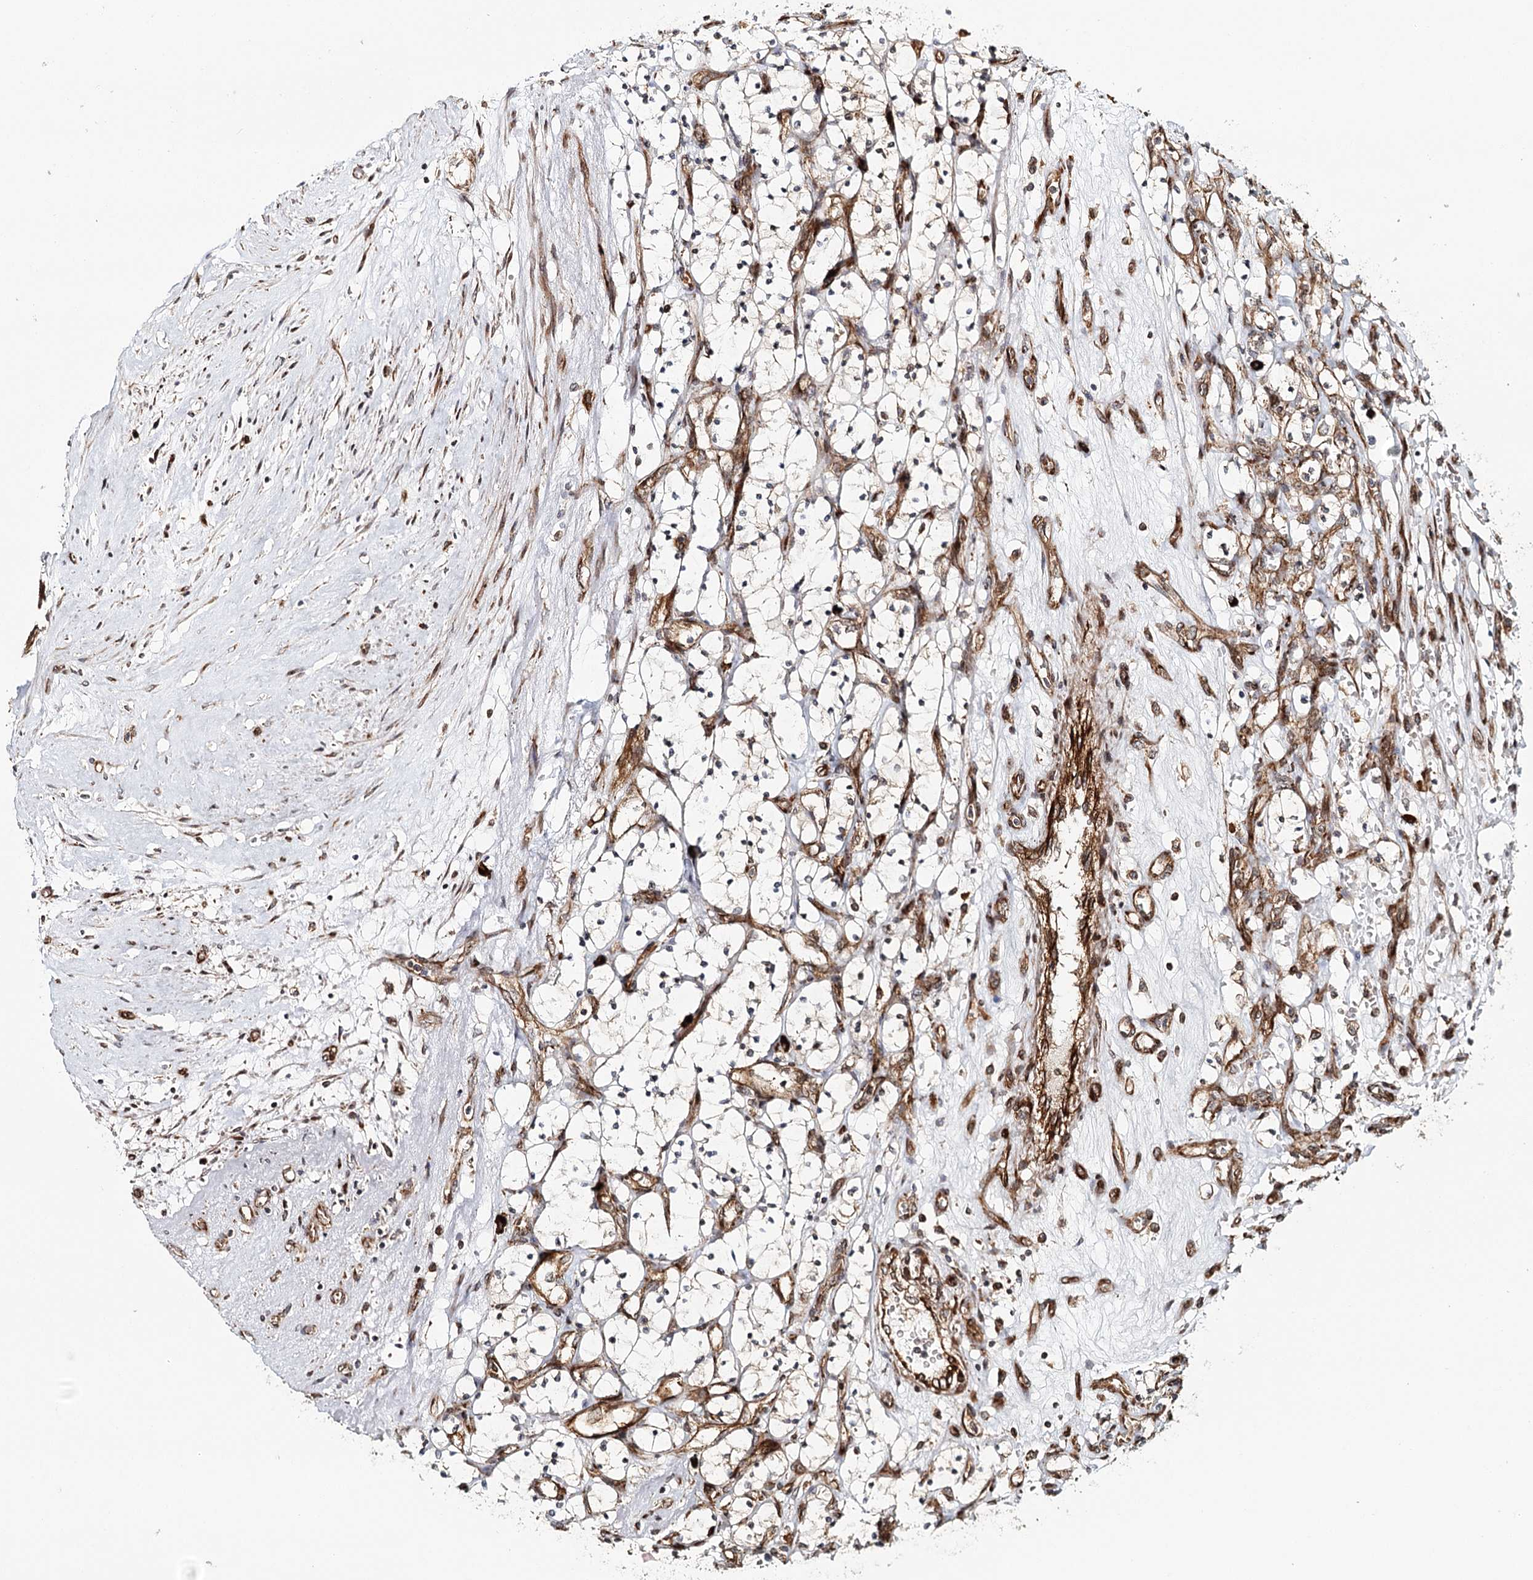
{"staining": {"intensity": "negative", "quantity": "none", "location": "none"}, "tissue": "renal cancer", "cell_type": "Tumor cells", "image_type": "cancer", "snomed": [{"axis": "morphology", "description": "Adenocarcinoma, NOS"}, {"axis": "topography", "description": "Kidney"}], "caption": "A high-resolution photomicrograph shows immunohistochemistry (IHC) staining of renal cancer (adenocarcinoma), which displays no significant staining in tumor cells. (Stains: DAB IHC with hematoxylin counter stain, Microscopy: brightfield microscopy at high magnification).", "gene": "MKNK1", "patient": {"sex": "female", "age": 69}}